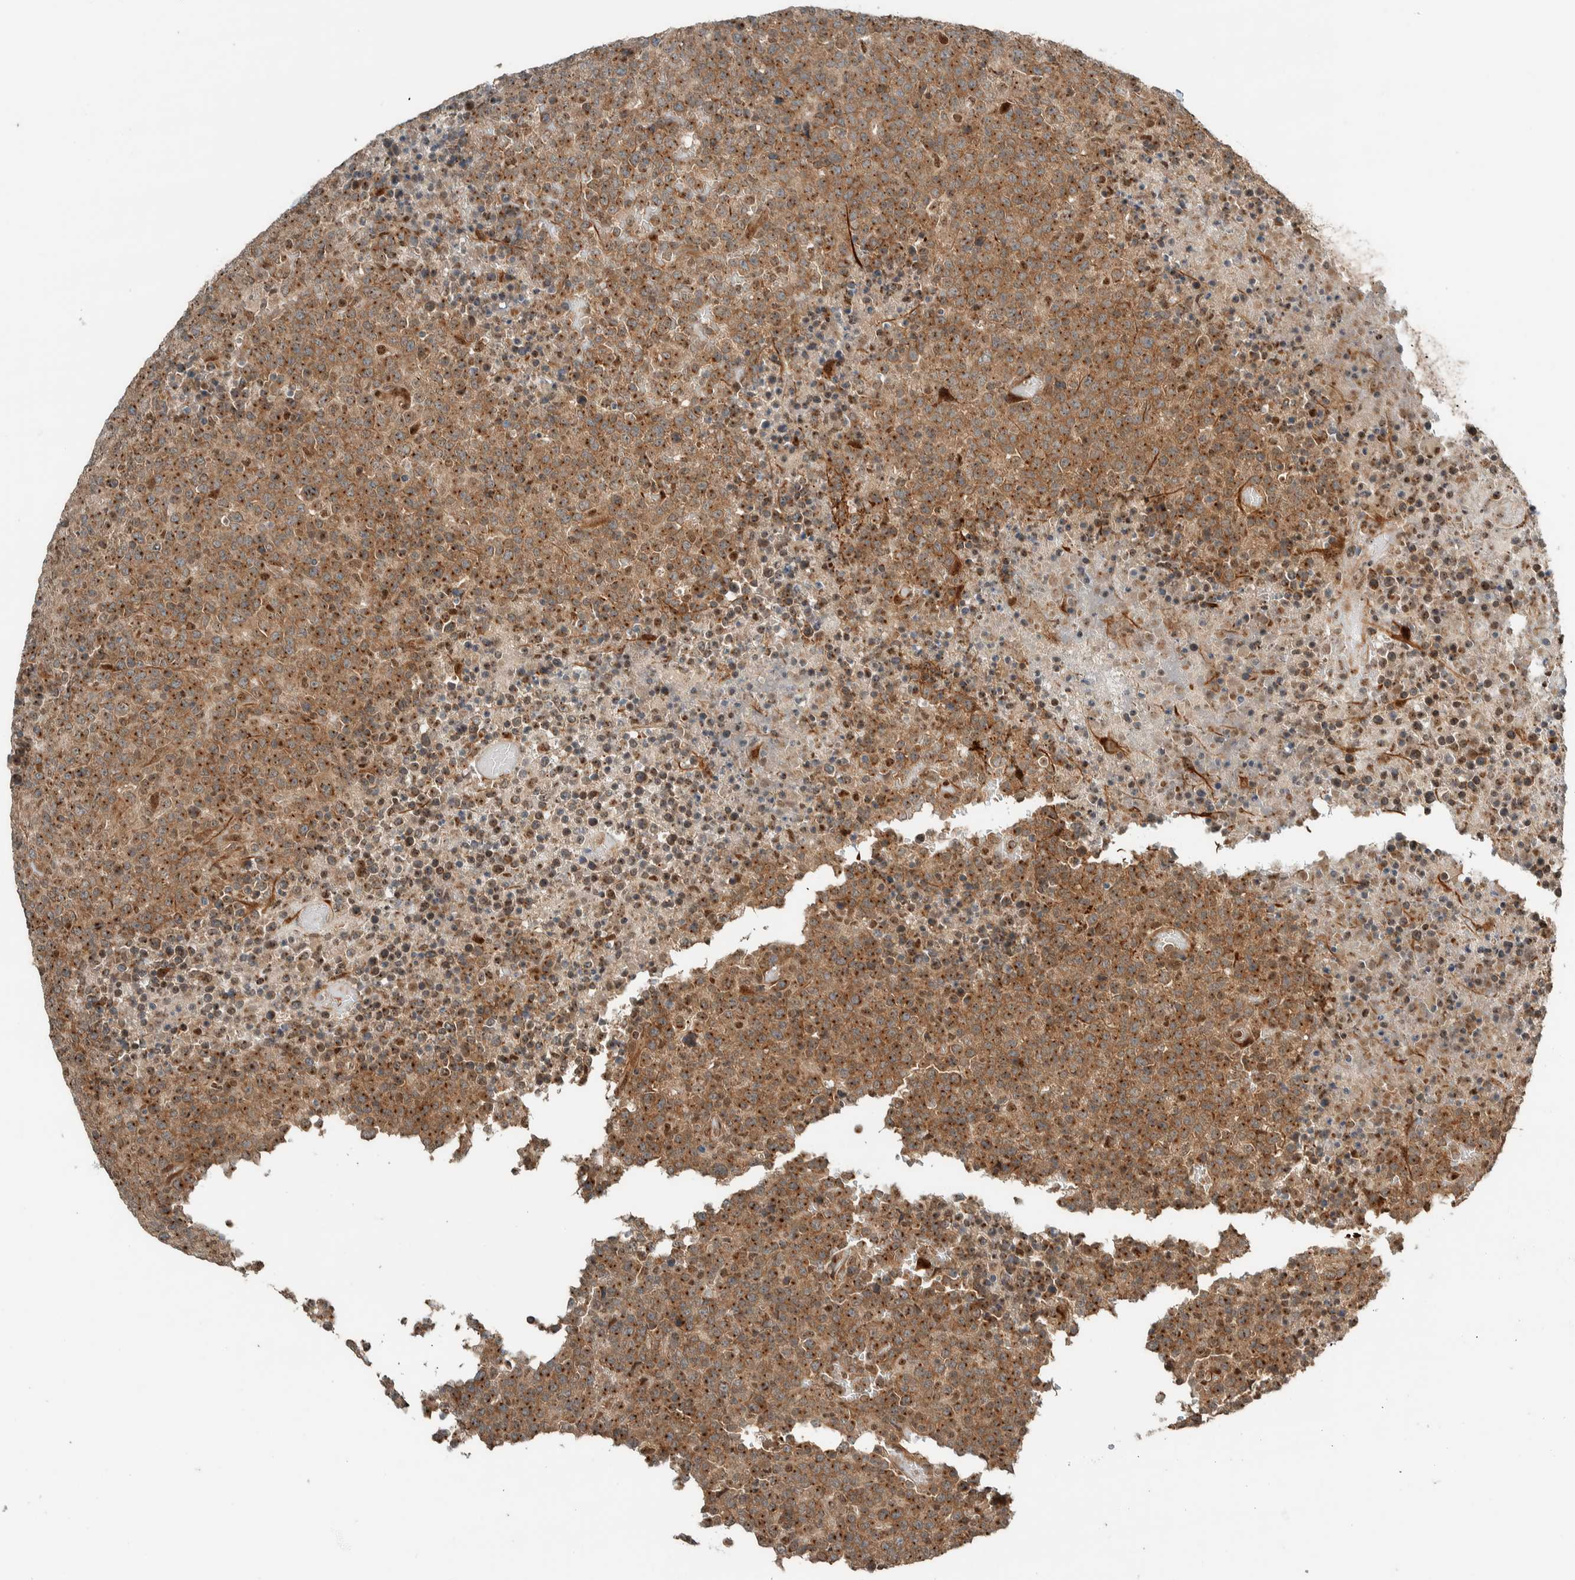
{"staining": {"intensity": "moderate", "quantity": ">75%", "location": "cytoplasmic/membranous"}, "tissue": "lymphoma", "cell_type": "Tumor cells", "image_type": "cancer", "snomed": [{"axis": "morphology", "description": "Malignant lymphoma, non-Hodgkin's type, High grade"}, {"axis": "topography", "description": "Lymph node"}], "caption": "Tumor cells display medium levels of moderate cytoplasmic/membranous staining in approximately >75% of cells in lymphoma.", "gene": "STXBP4", "patient": {"sex": "male", "age": 13}}